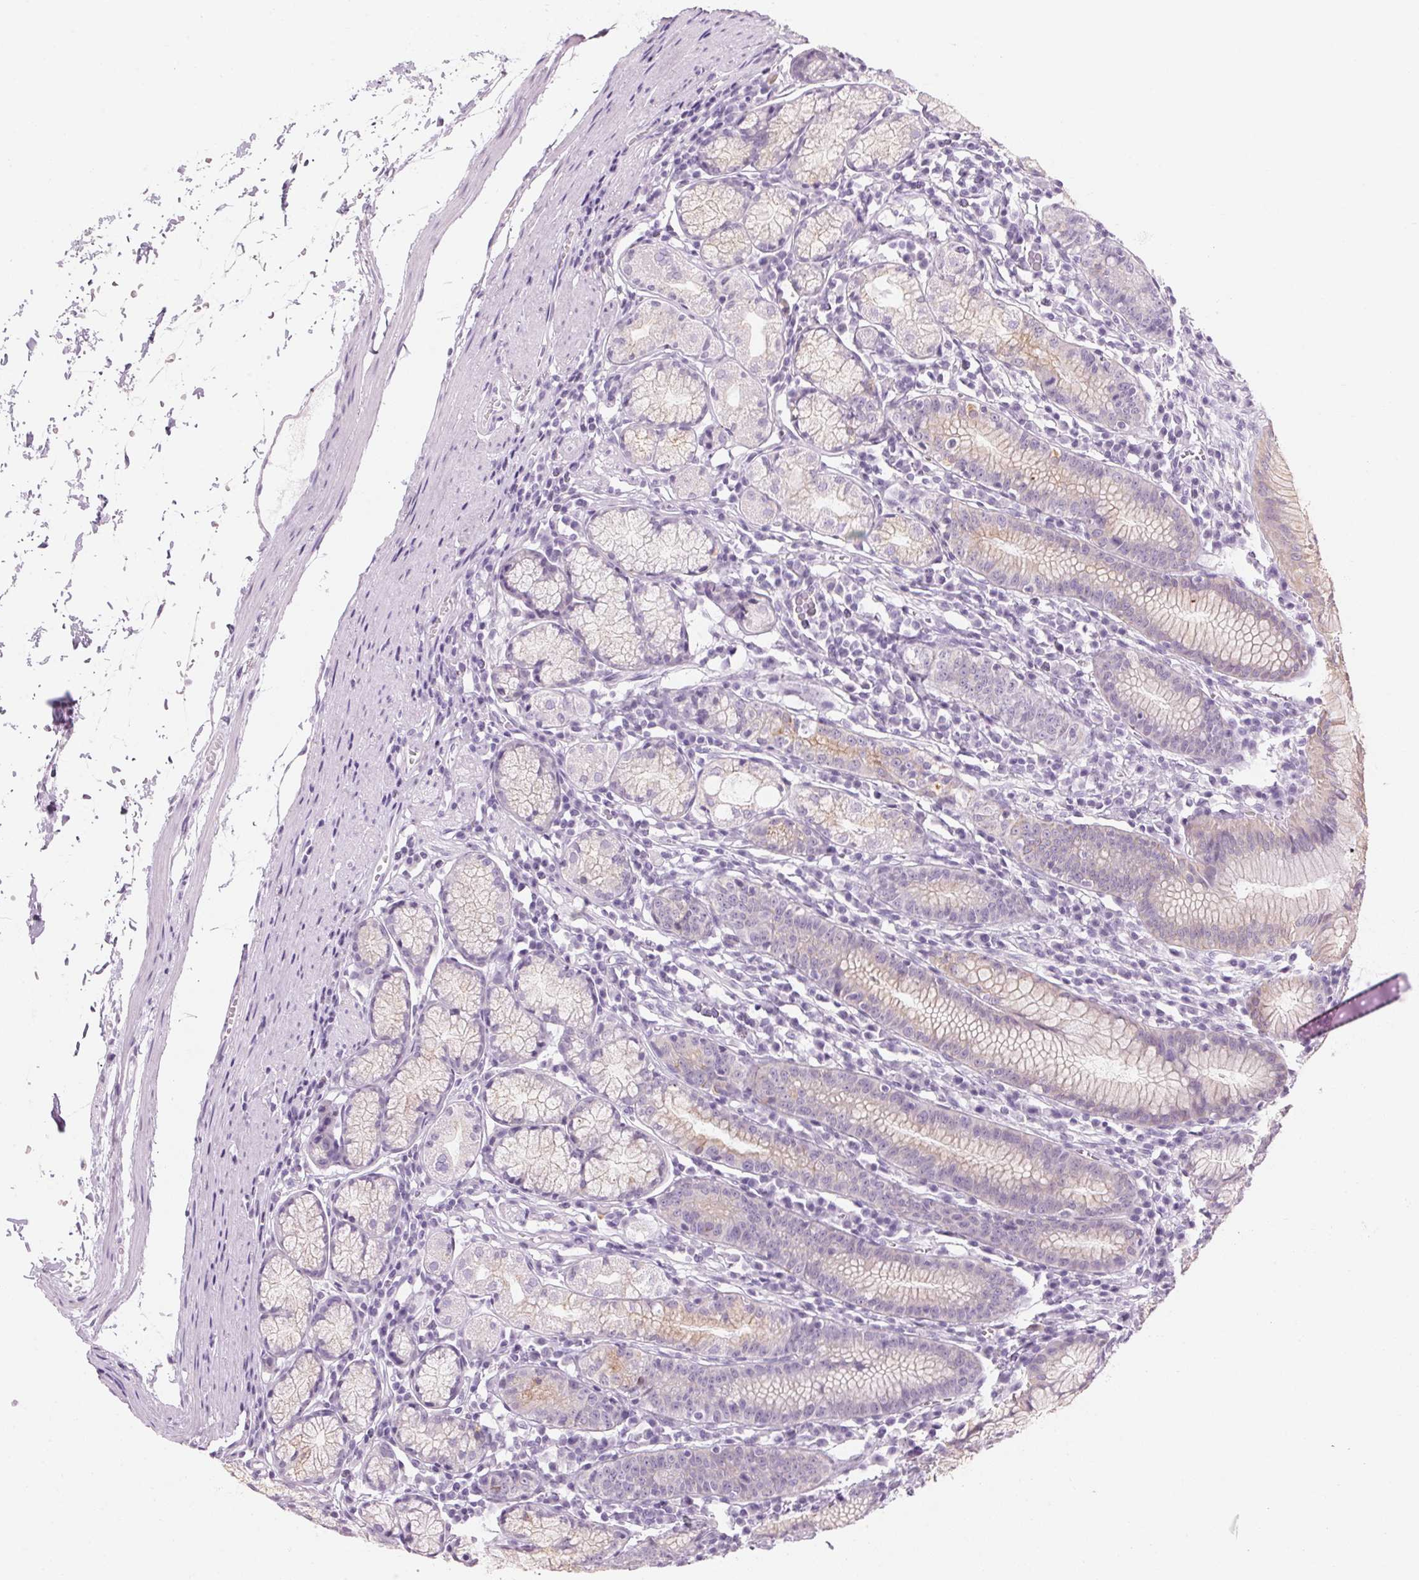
{"staining": {"intensity": "weak", "quantity": "25%-75%", "location": "cytoplasmic/membranous"}, "tissue": "stomach", "cell_type": "Glandular cells", "image_type": "normal", "snomed": [{"axis": "morphology", "description": "Normal tissue, NOS"}, {"axis": "topography", "description": "Stomach"}], "caption": "The immunohistochemical stain highlights weak cytoplasmic/membranous positivity in glandular cells of normal stomach.", "gene": "RPTN", "patient": {"sex": "male", "age": 55}}